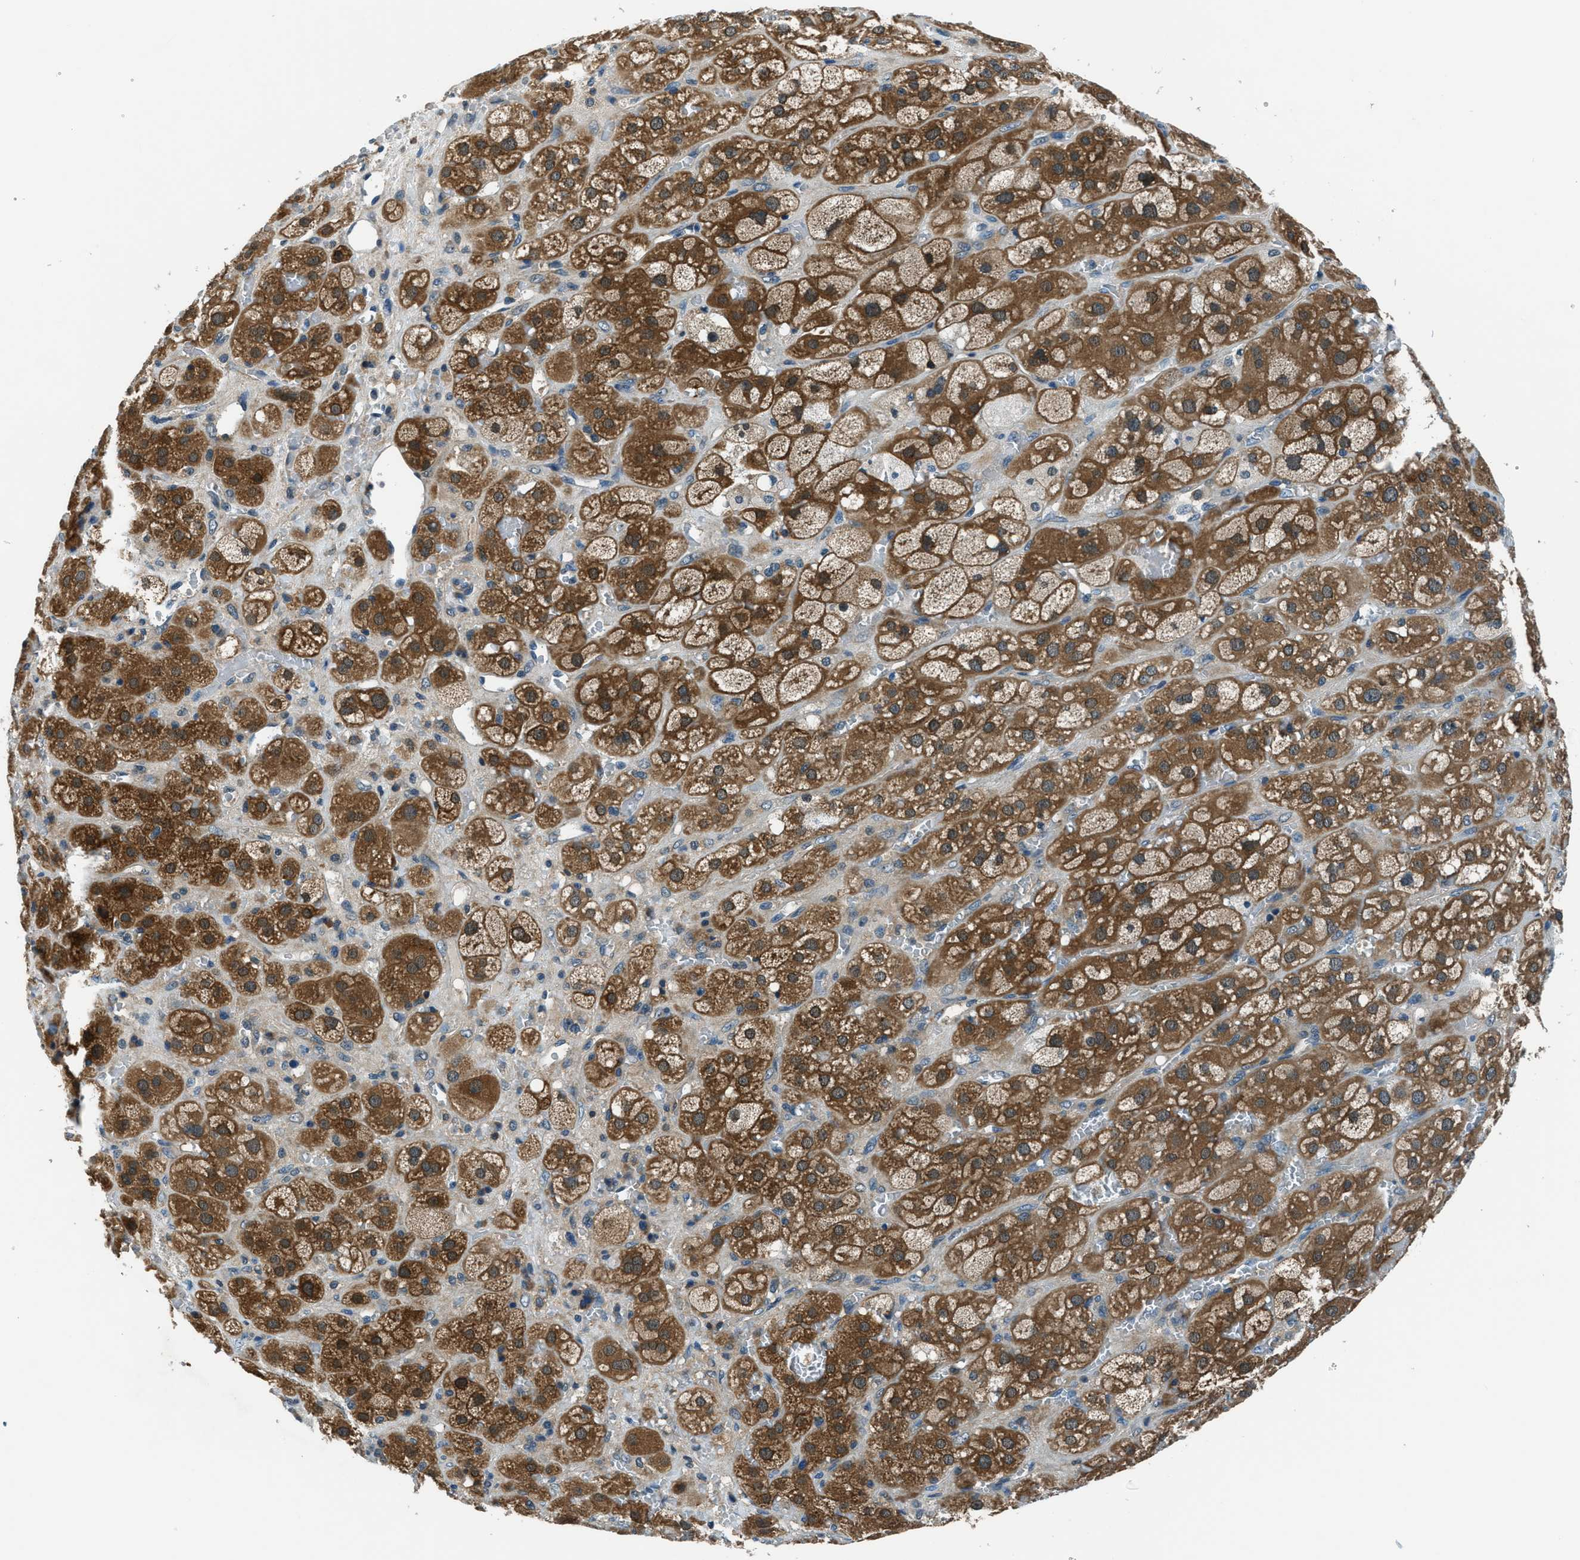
{"staining": {"intensity": "strong", "quantity": ">75%", "location": "cytoplasmic/membranous"}, "tissue": "adrenal gland", "cell_type": "Glandular cells", "image_type": "normal", "snomed": [{"axis": "morphology", "description": "Normal tissue, NOS"}, {"axis": "topography", "description": "Adrenal gland"}], "caption": "An image of adrenal gland stained for a protein demonstrates strong cytoplasmic/membranous brown staining in glandular cells.", "gene": "HEBP2", "patient": {"sex": "female", "age": 47}}